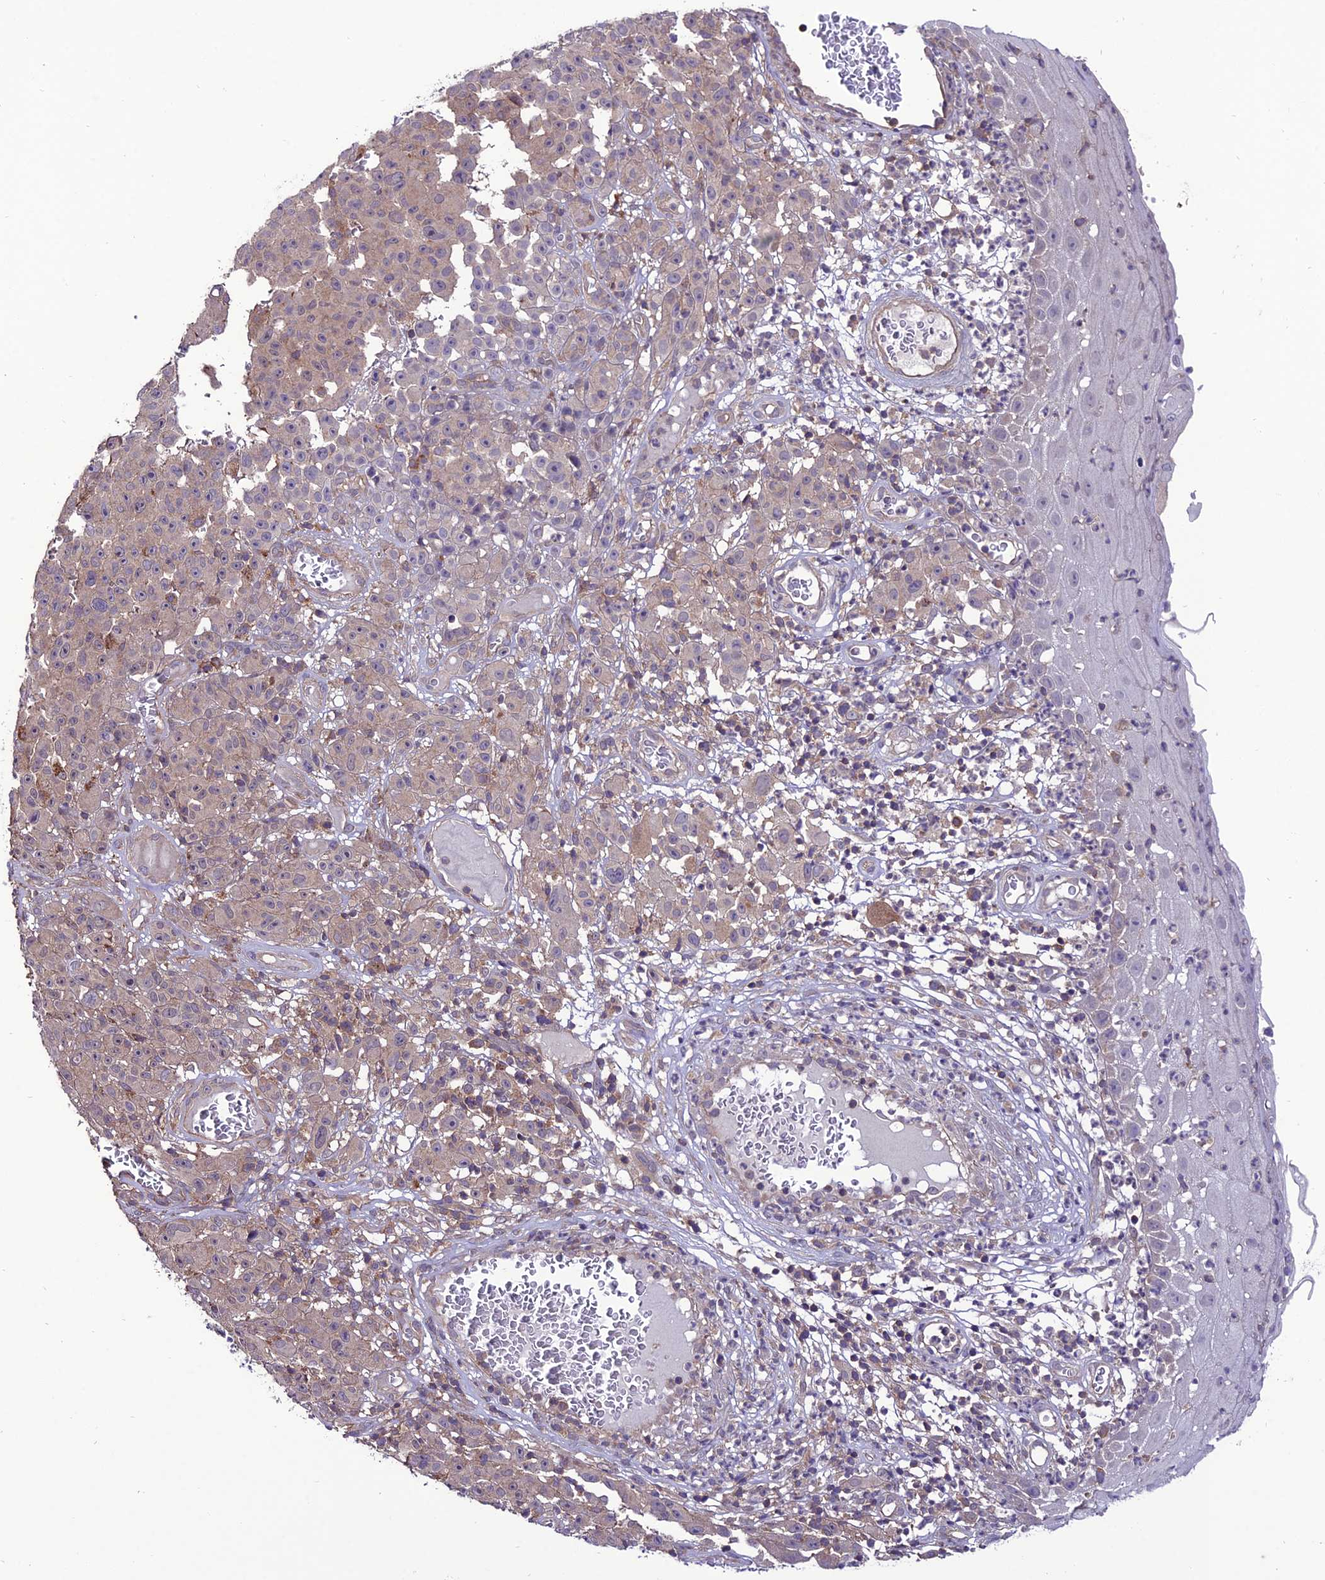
{"staining": {"intensity": "negative", "quantity": "none", "location": "none"}, "tissue": "melanoma", "cell_type": "Tumor cells", "image_type": "cancer", "snomed": [{"axis": "morphology", "description": "Malignant melanoma, NOS"}, {"axis": "topography", "description": "Skin"}], "caption": "Protein analysis of malignant melanoma exhibits no significant staining in tumor cells. (DAB IHC with hematoxylin counter stain).", "gene": "PPIL3", "patient": {"sex": "female", "age": 82}}